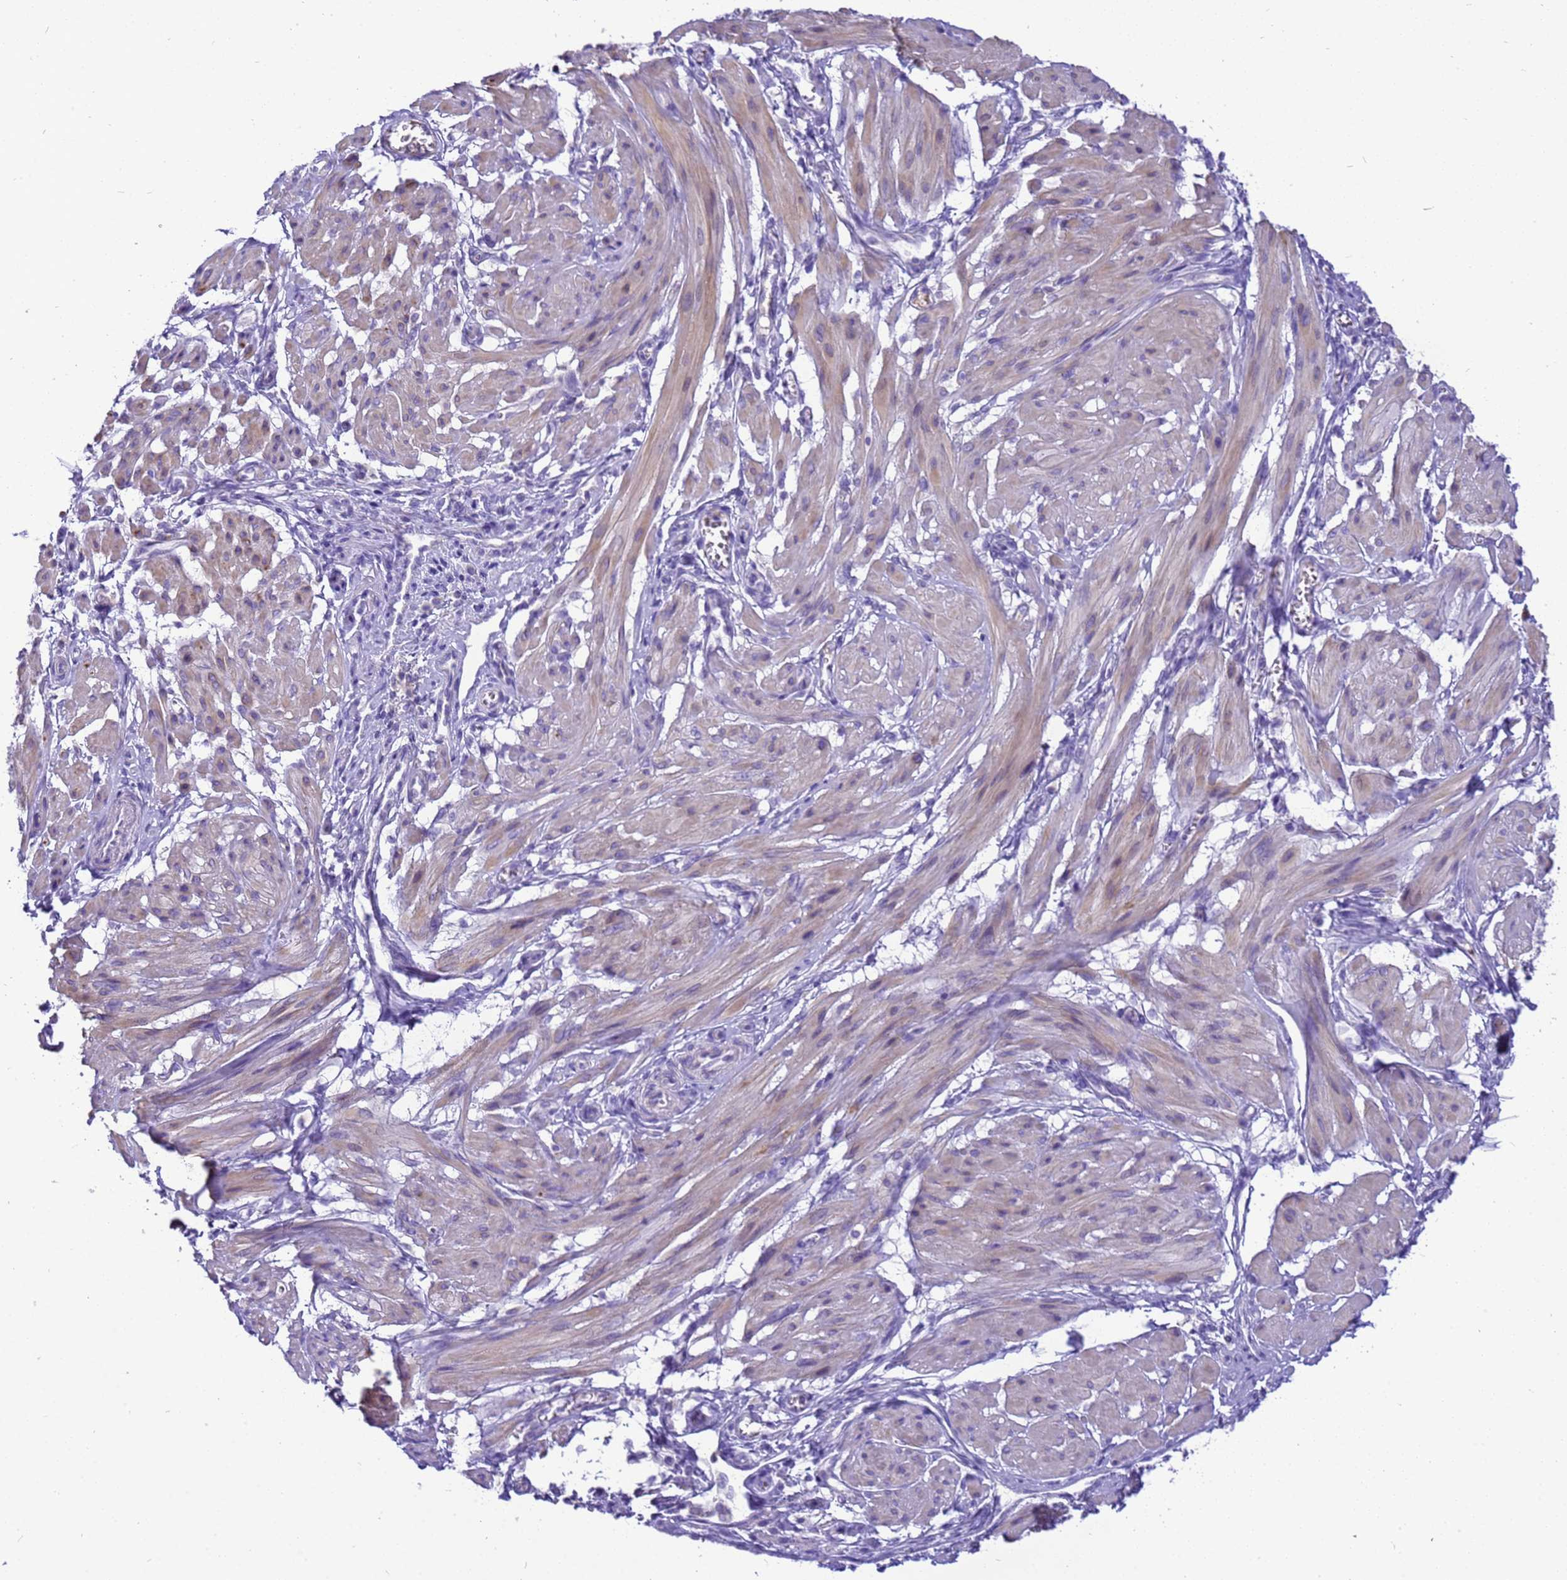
{"staining": {"intensity": "weak", "quantity": "25%-75%", "location": "cytoplasmic/membranous"}, "tissue": "smooth muscle", "cell_type": "Smooth muscle cells", "image_type": "normal", "snomed": [{"axis": "morphology", "description": "Normal tissue, NOS"}, {"axis": "topography", "description": "Smooth muscle"}], "caption": "Immunohistochemistry photomicrograph of normal smooth muscle: smooth muscle stained using IHC exhibits low levels of weak protein expression localized specifically in the cytoplasmic/membranous of smooth muscle cells, appearing as a cytoplasmic/membranous brown color.", "gene": "PIEZO2", "patient": {"sex": "female", "age": 39}}